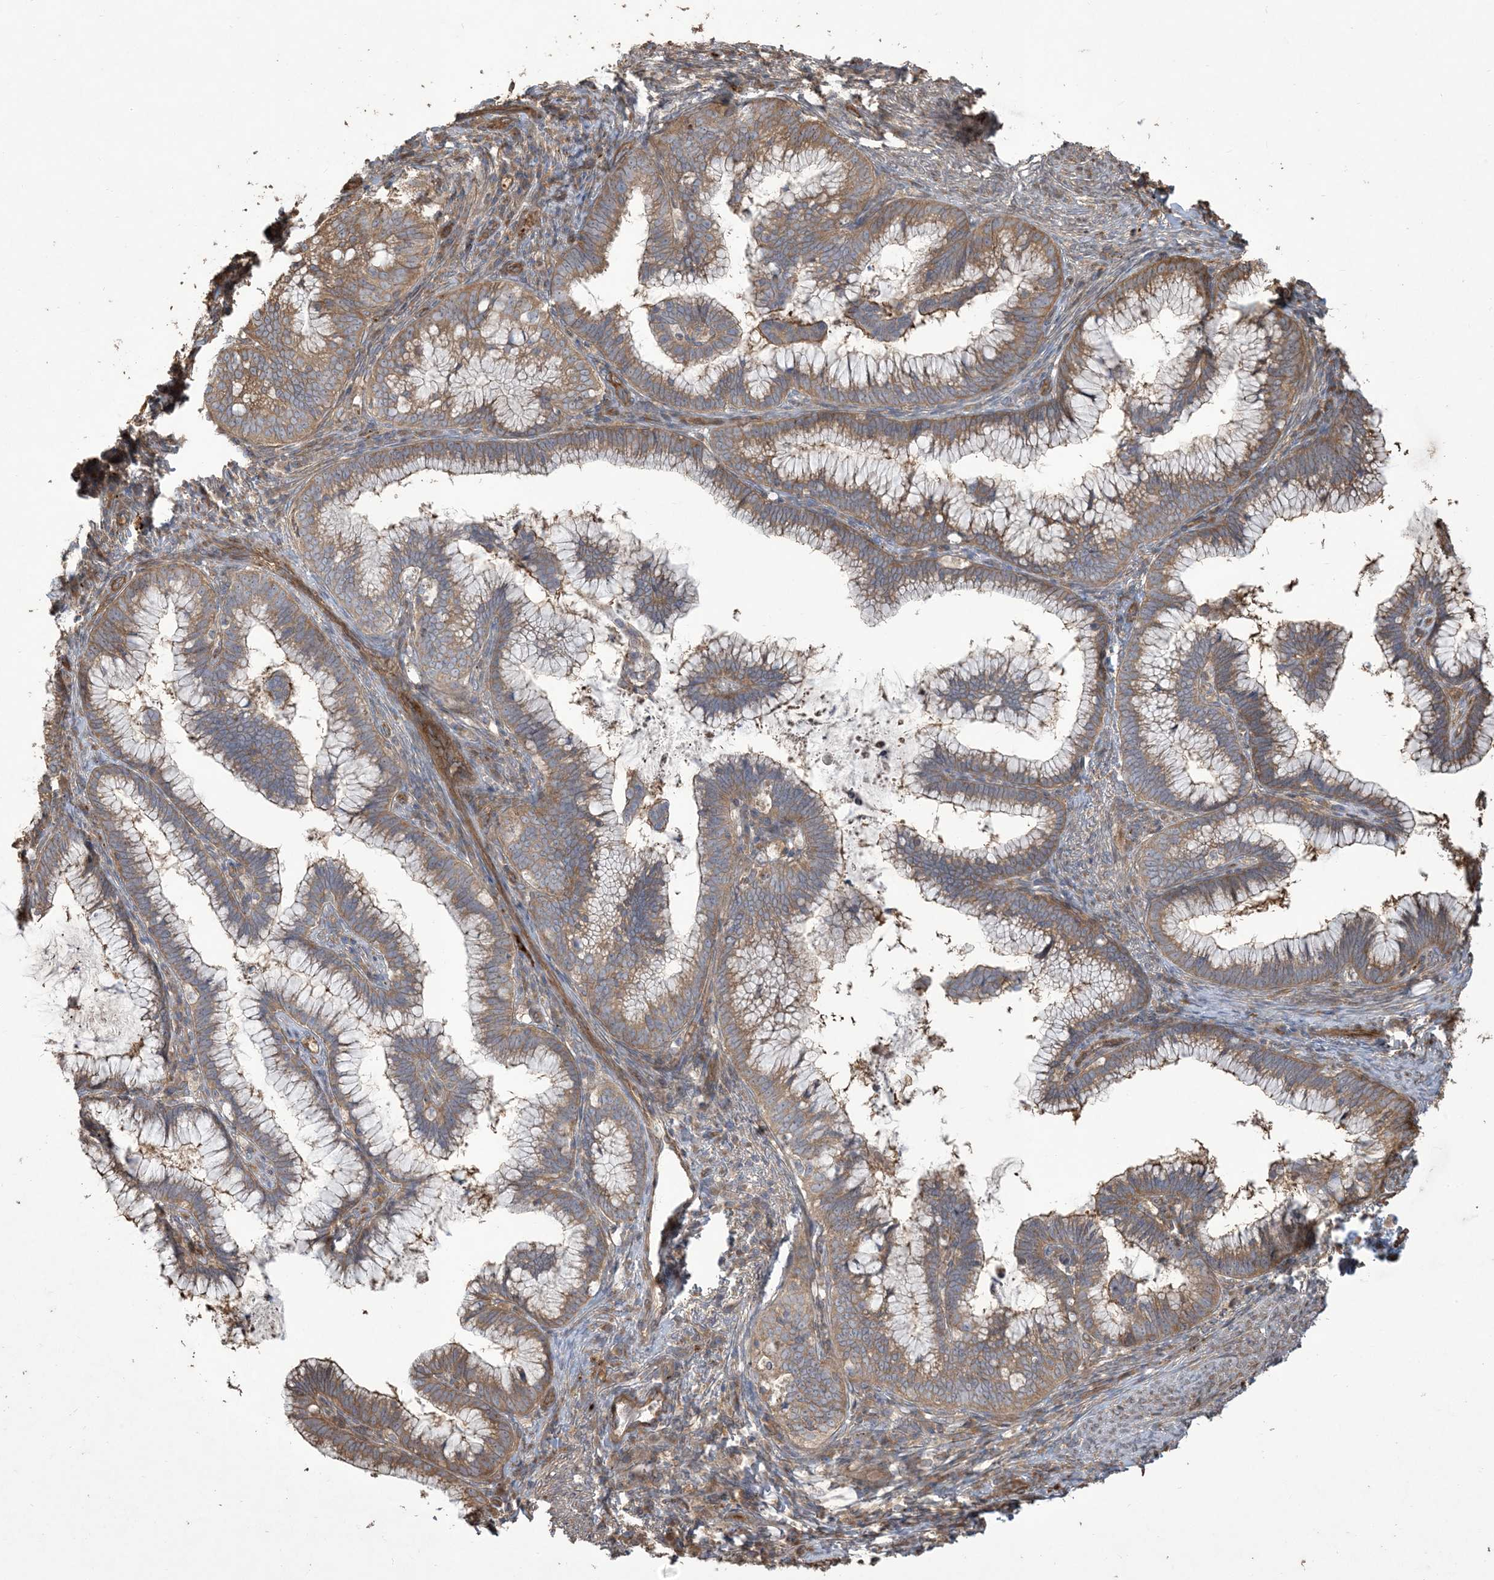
{"staining": {"intensity": "moderate", "quantity": ">75%", "location": "cytoplasmic/membranous"}, "tissue": "cervical cancer", "cell_type": "Tumor cells", "image_type": "cancer", "snomed": [{"axis": "morphology", "description": "Adenocarcinoma, NOS"}, {"axis": "topography", "description": "Cervix"}], "caption": "This histopathology image demonstrates cervical cancer stained with IHC to label a protein in brown. The cytoplasmic/membranous of tumor cells show moderate positivity for the protein. Nuclei are counter-stained blue.", "gene": "KLHL18", "patient": {"sex": "female", "age": 36}}